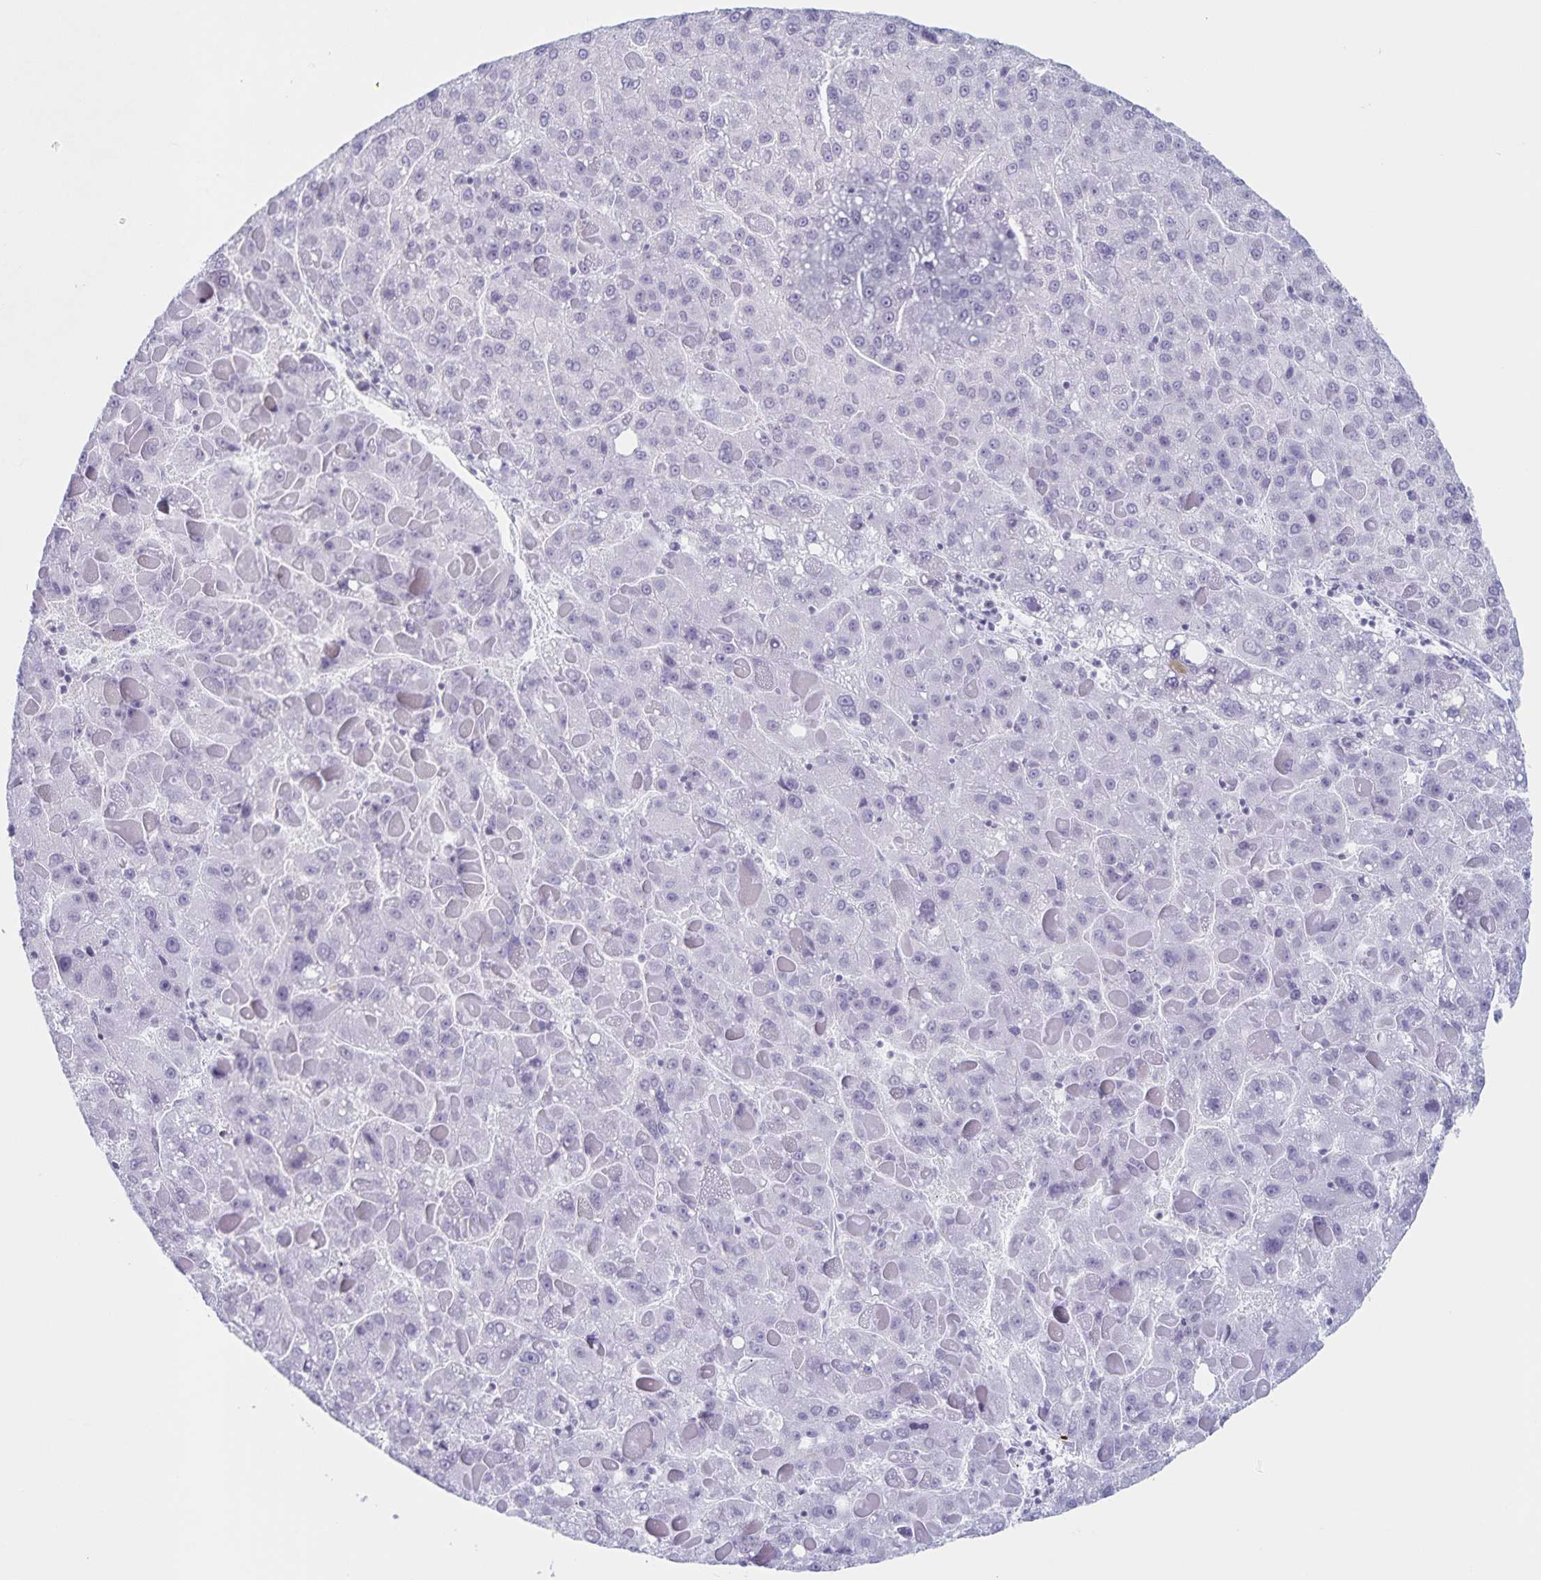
{"staining": {"intensity": "negative", "quantity": "none", "location": "none"}, "tissue": "liver cancer", "cell_type": "Tumor cells", "image_type": "cancer", "snomed": [{"axis": "morphology", "description": "Carcinoma, Hepatocellular, NOS"}, {"axis": "topography", "description": "Liver"}], "caption": "The immunohistochemistry histopathology image has no significant expression in tumor cells of liver cancer (hepatocellular carcinoma) tissue.", "gene": "LCE6A", "patient": {"sex": "female", "age": 82}}